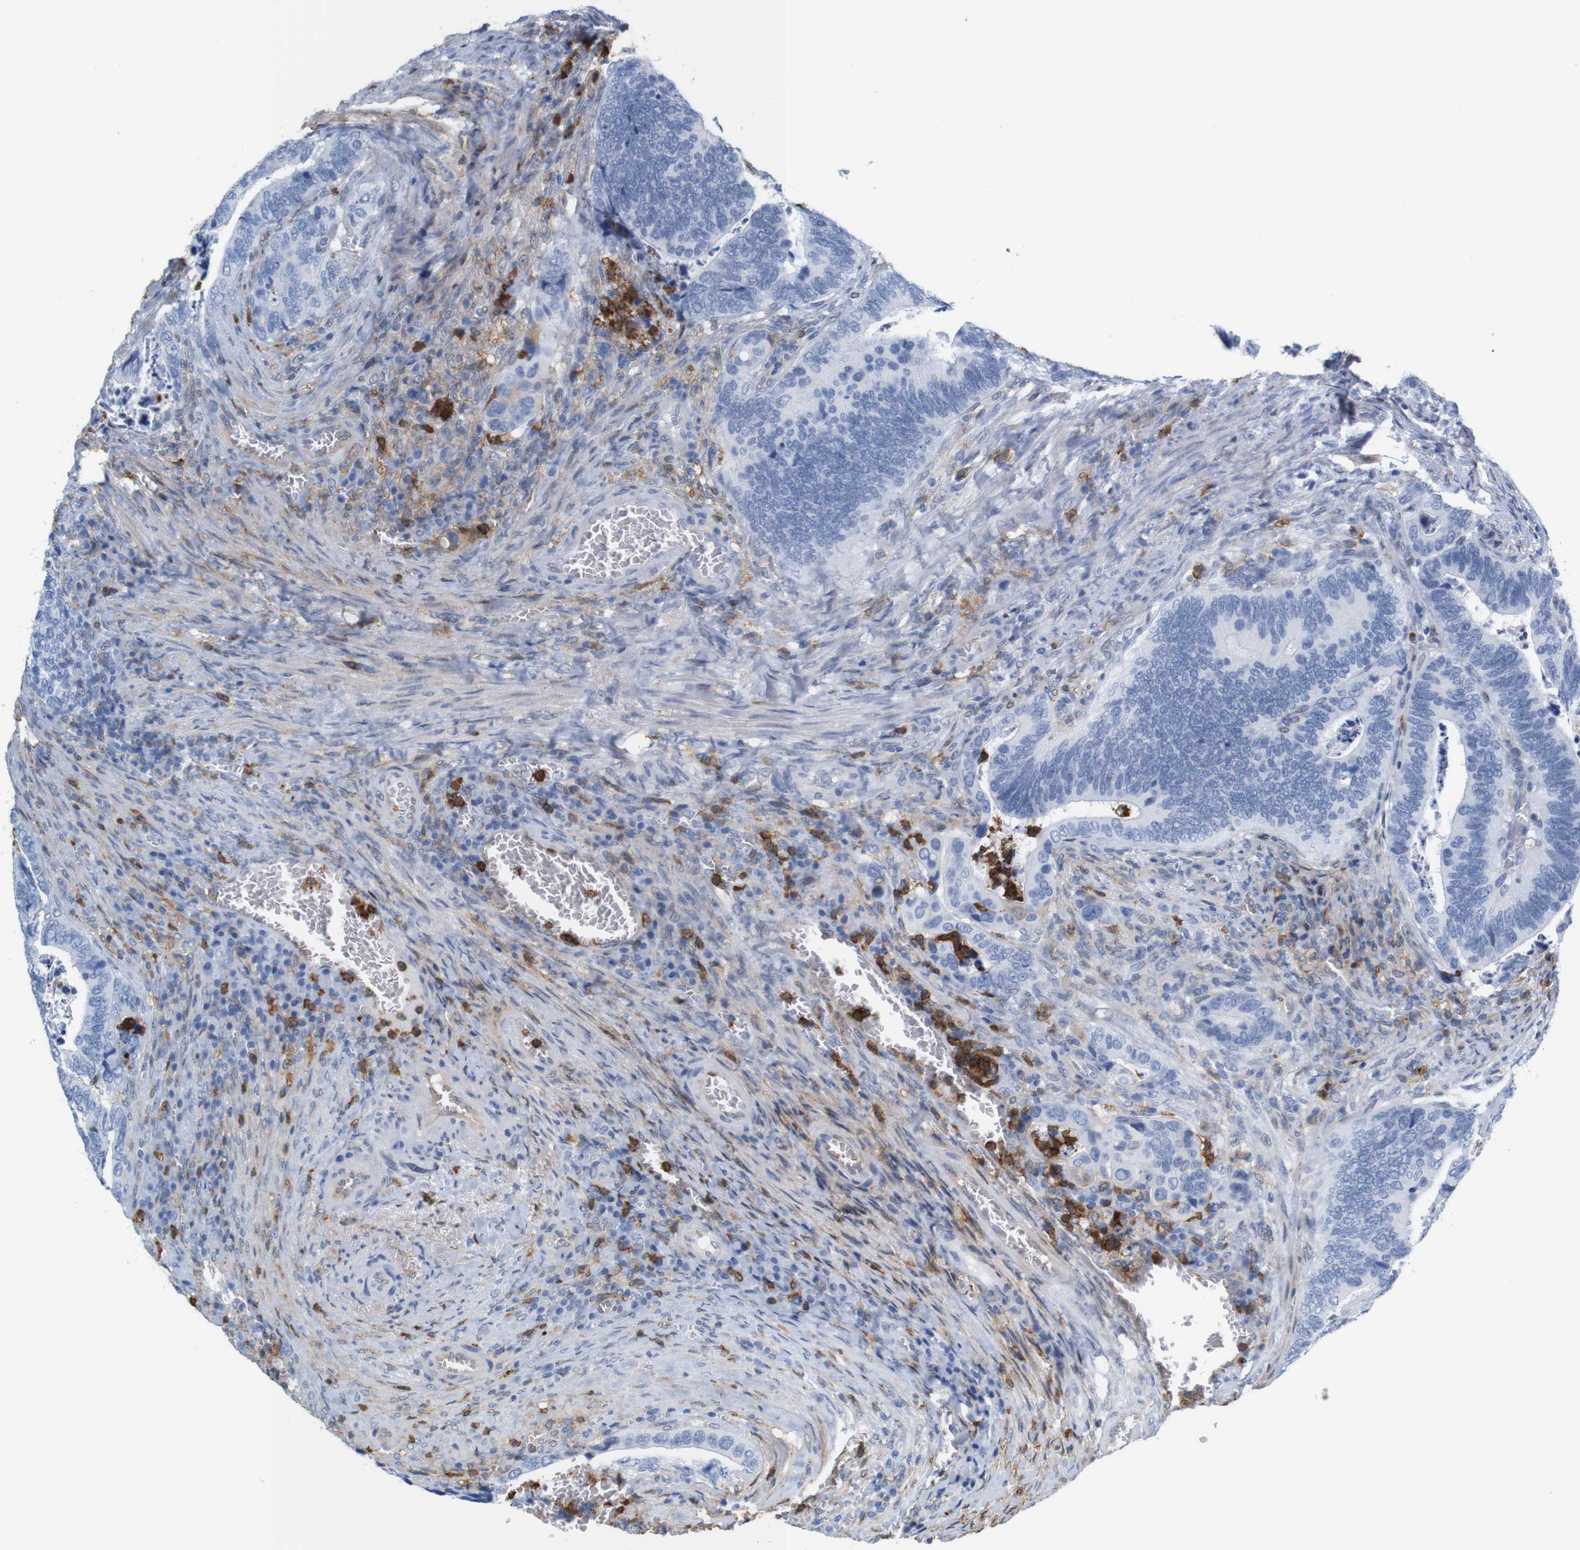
{"staining": {"intensity": "negative", "quantity": "none", "location": "none"}, "tissue": "colorectal cancer", "cell_type": "Tumor cells", "image_type": "cancer", "snomed": [{"axis": "morphology", "description": "Adenocarcinoma, NOS"}, {"axis": "topography", "description": "Colon"}], "caption": "DAB immunohistochemical staining of colorectal cancer (adenocarcinoma) displays no significant staining in tumor cells.", "gene": "ANXA1", "patient": {"sex": "male", "age": 72}}